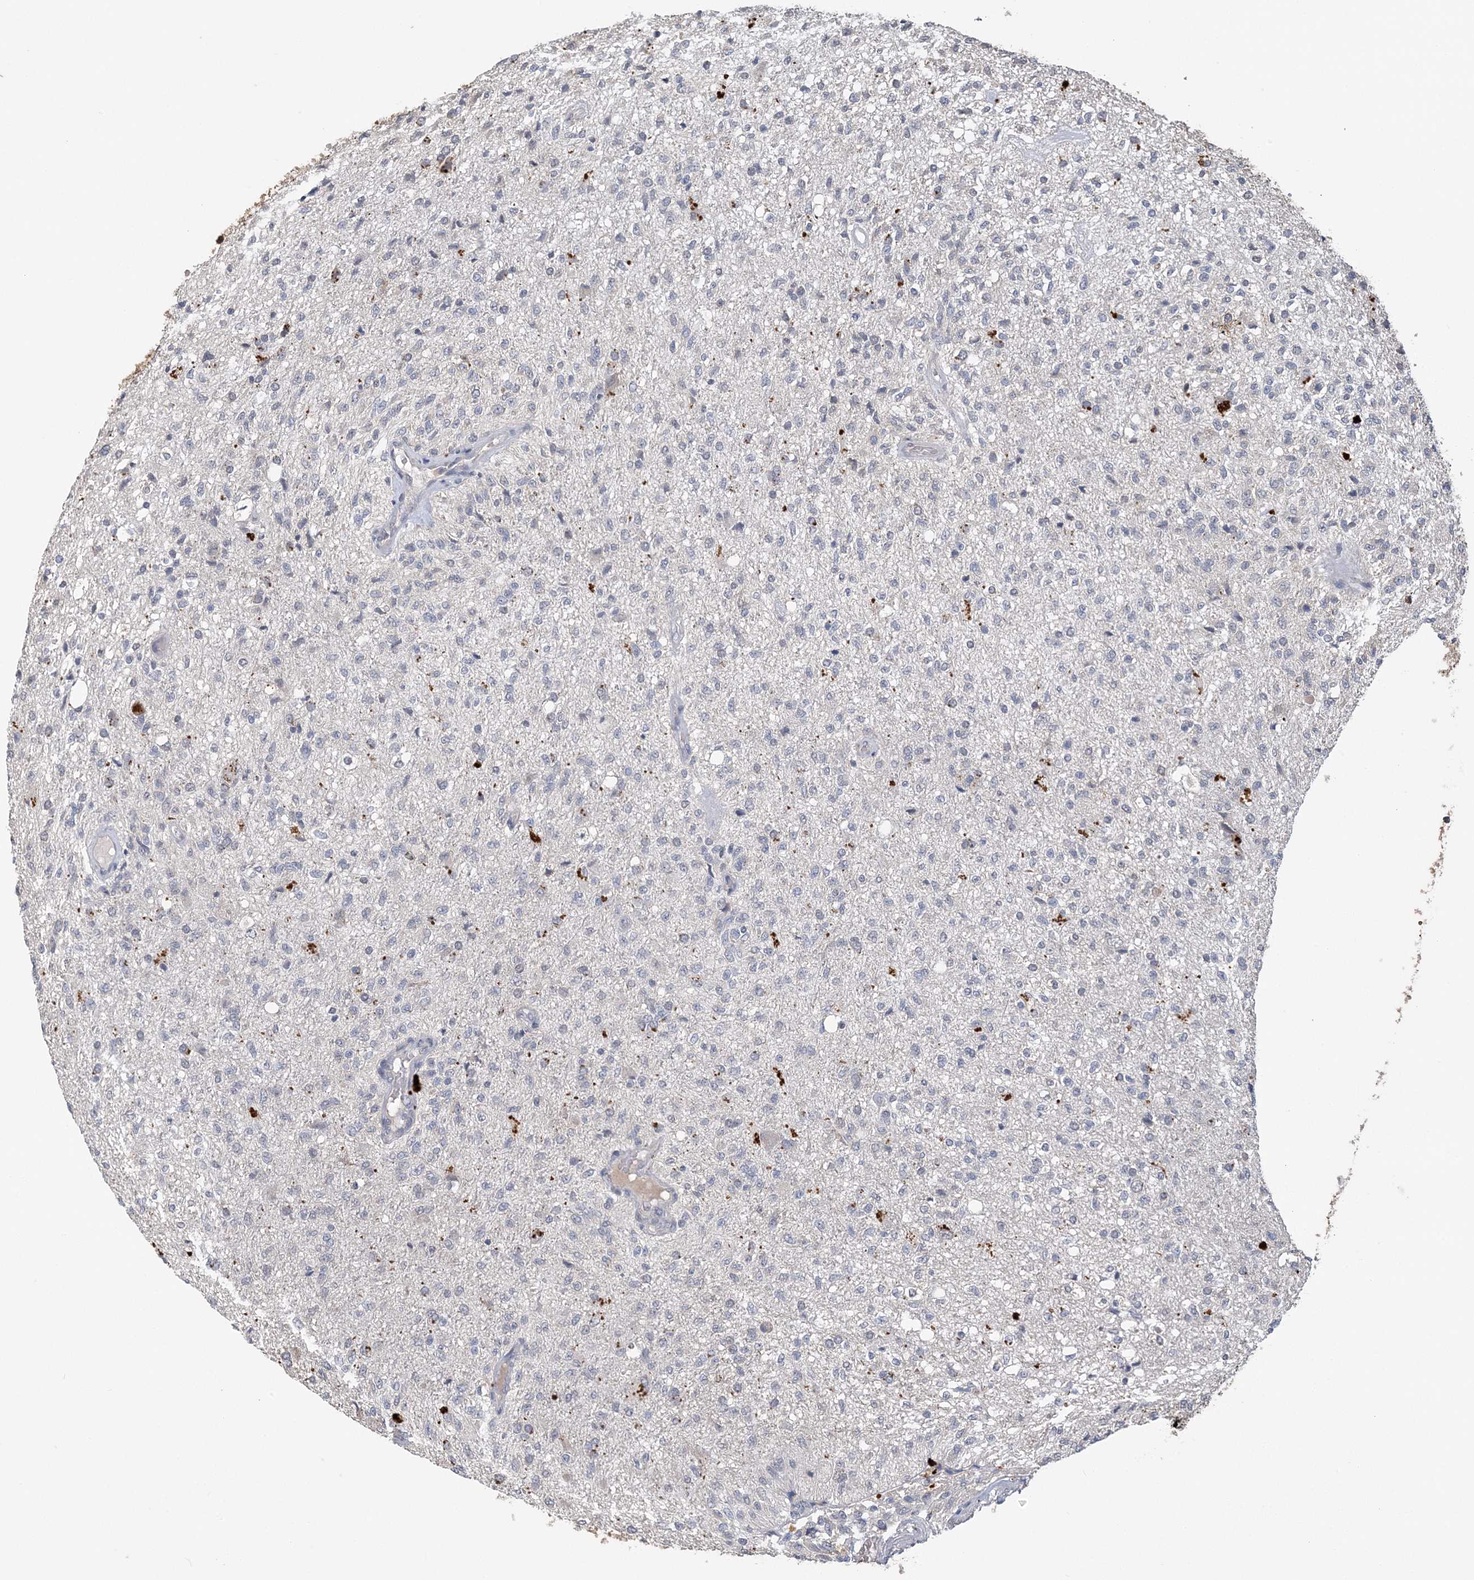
{"staining": {"intensity": "negative", "quantity": "none", "location": "none"}, "tissue": "glioma", "cell_type": "Tumor cells", "image_type": "cancer", "snomed": [{"axis": "morphology", "description": "Normal tissue, NOS"}, {"axis": "morphology", "description": "Glioma, malignant, High grade"}, {"axis": "topography", "description": "Cerebral cortex"}], "caption": "Immunohistochemistry (IHC) of glioma shows no expression in tumor cells. (DAB (3,3'-diaminobenzidine) IHC, high magnification).", "gene": "ZBTB7A", "patient": {"sex": "male", "age": 77}}